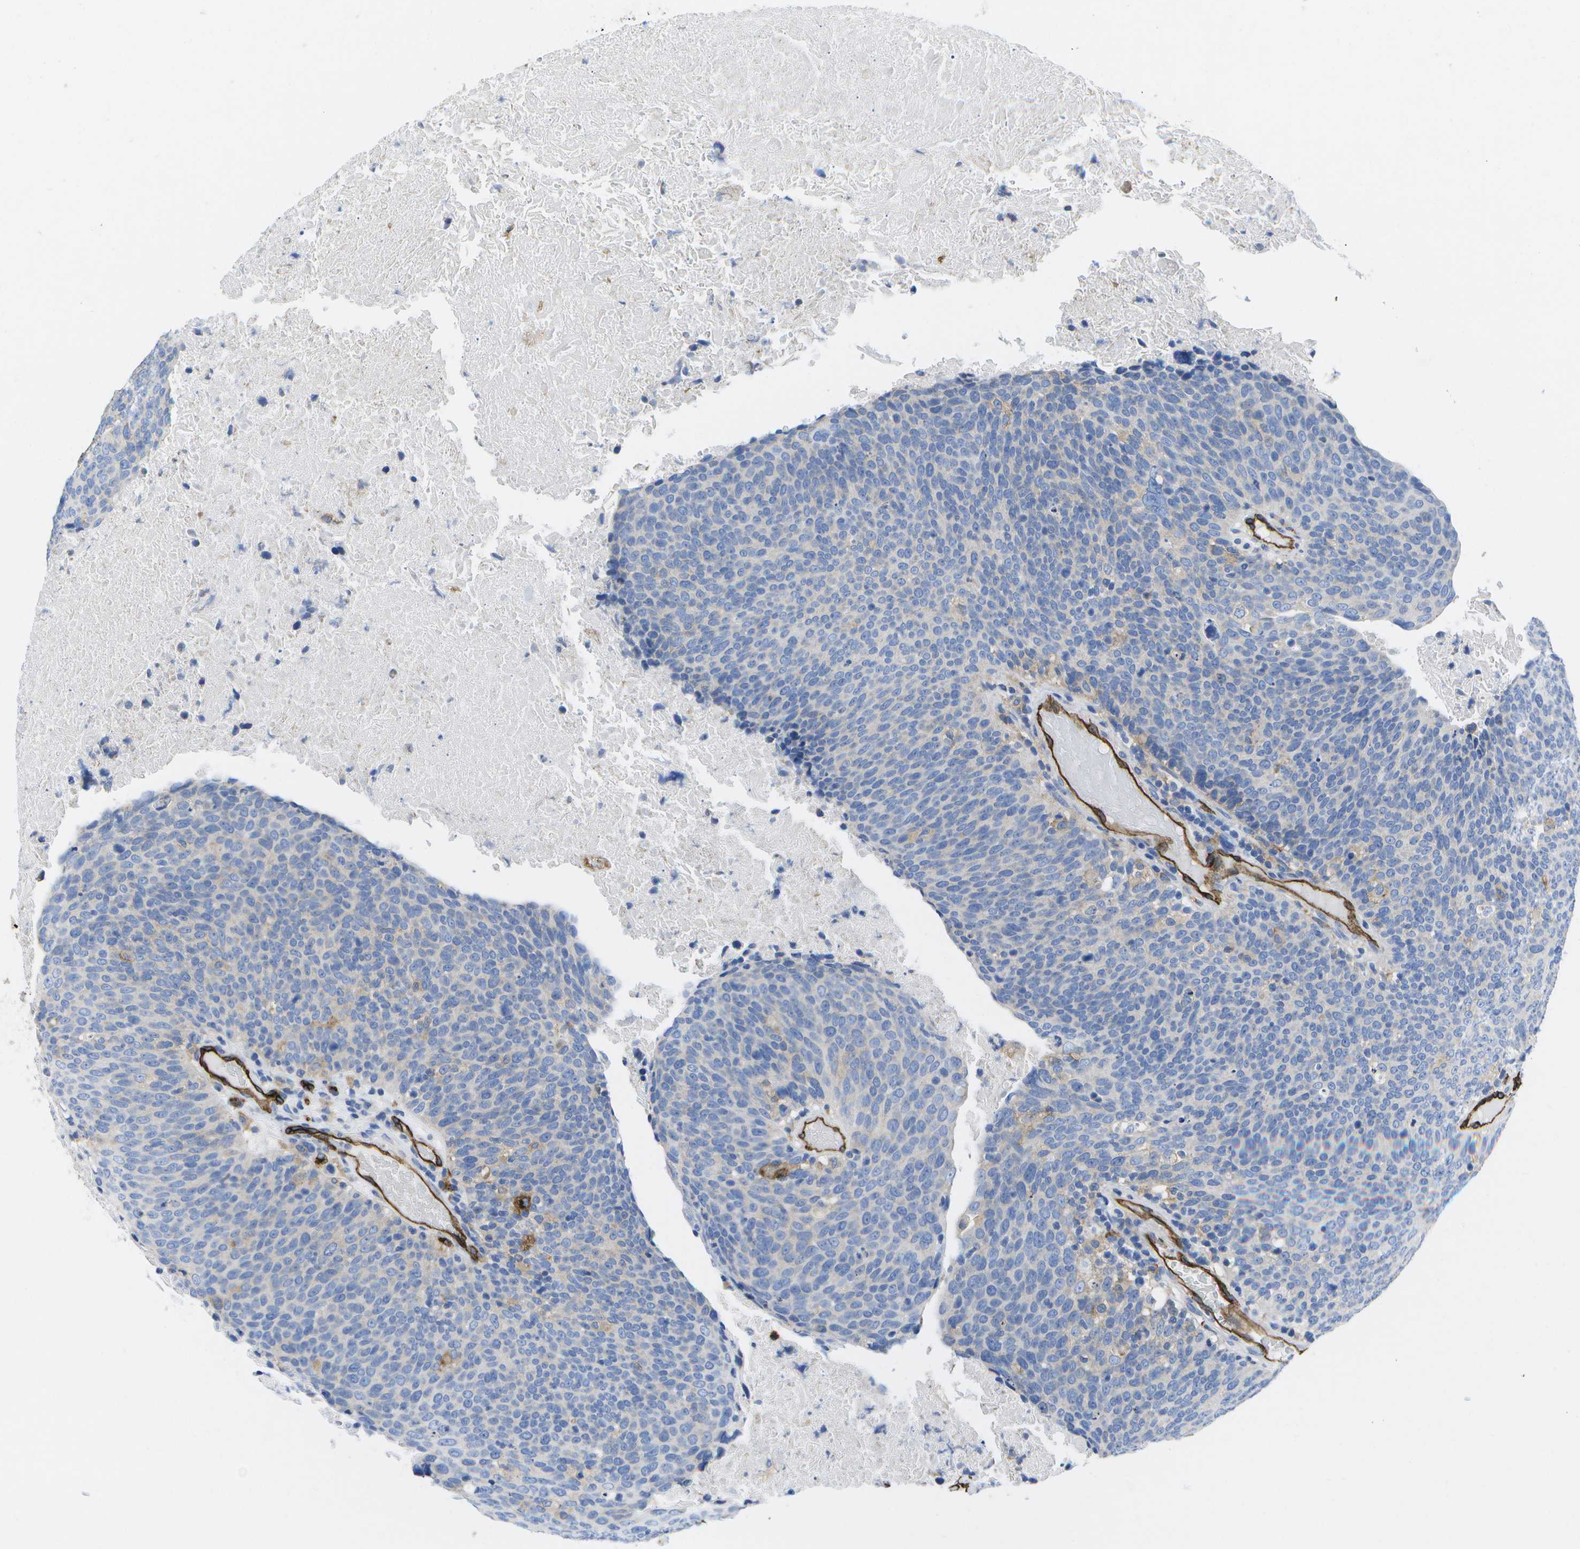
{"staining": {"intensity": "negative", "quantity": "none", "location": "none"}, "tissue": "head and neck cancer", "cell_type": "Tumor cells", "image_type": "cancer", "snomed": [{"axis": "morphology", "description": "Squamous cell carcinoma, NOS"}, {"axis": "morphology", "description": "Squamous cell carcinoma, metastatic, NOS"}, {"axis": "topography", "description": "Lymph node"}, {"axis": "topography", "description": "Head-Neck"}], "caption": "A photomicrograph of human squamous cell carcinoma (head and neck) is negative for staining in tumor cells.", "gene": "DYSF", "patient": {"sex": "male", "age": 62}}